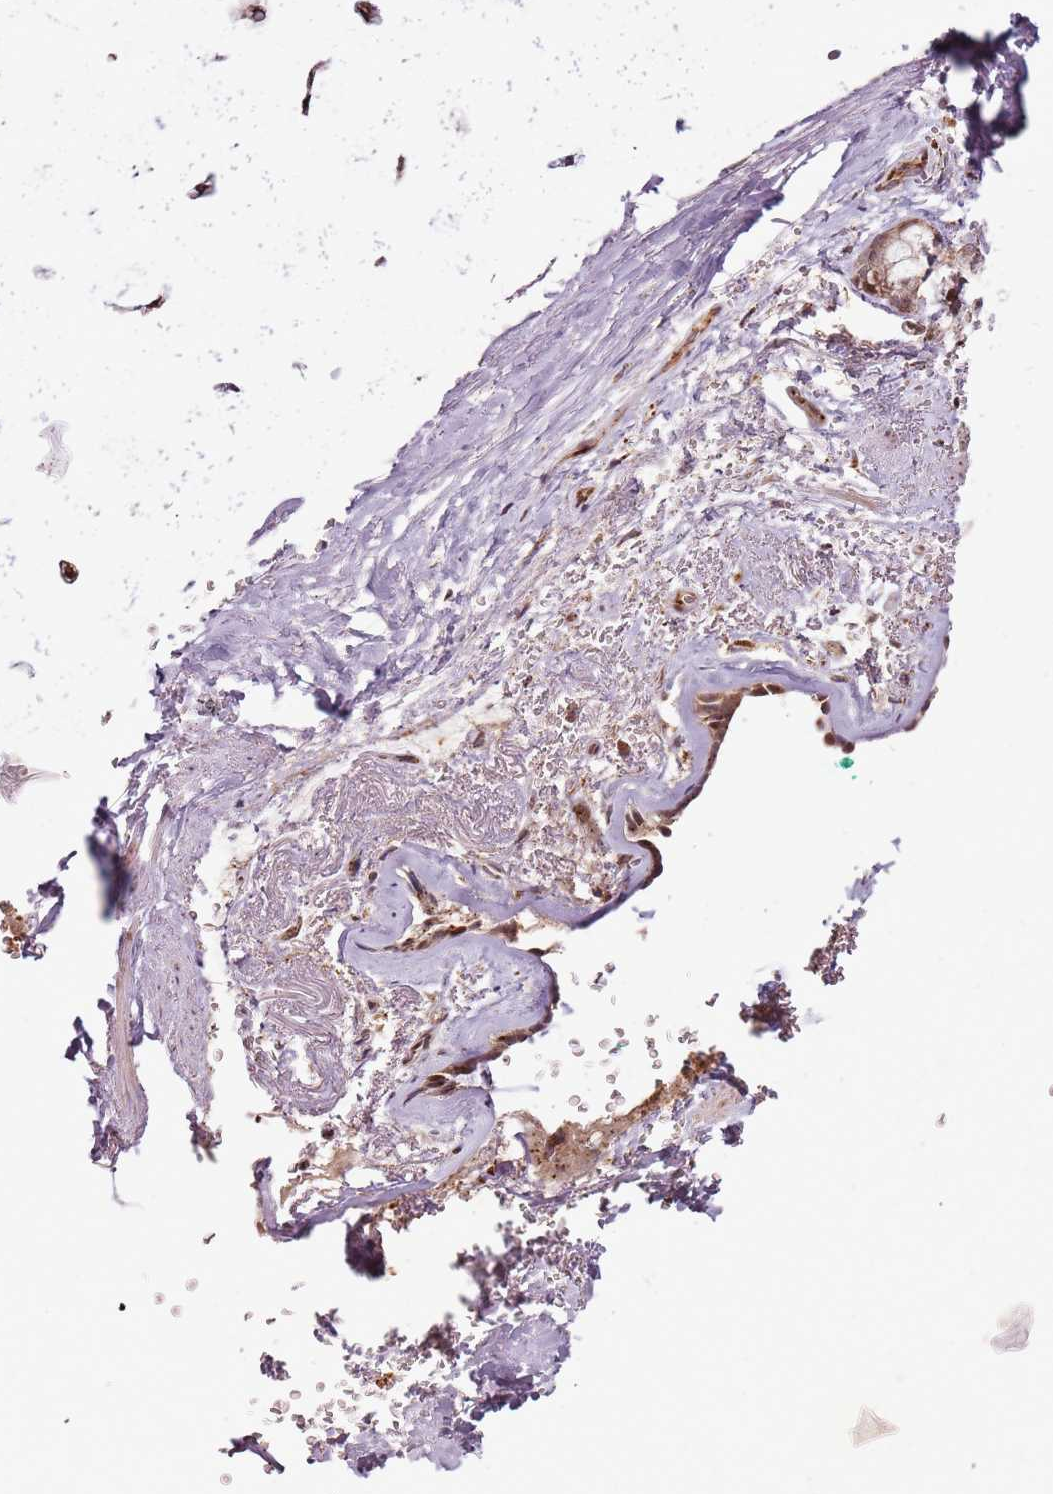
{"staining": {"intensity": "negative", "quantity": "none", "location": "none"}, "tissue": "adipose tissue", "cell_type": "Adipocytes", "image_type": "normal", "snomed": [{"axis": "morphology", "description": "Normal tissue, NOS"}, {"axis": "topography", "description": "Cartilage tissue"}], "caption": "High power microscopy photomicrograph of an immunohistochemistry micrograph of unremarkable adipose tissue, revealing no significant staining in adipocytes.", "gene": "ULK3", "patient": {"sex": "male", "age": 66}}